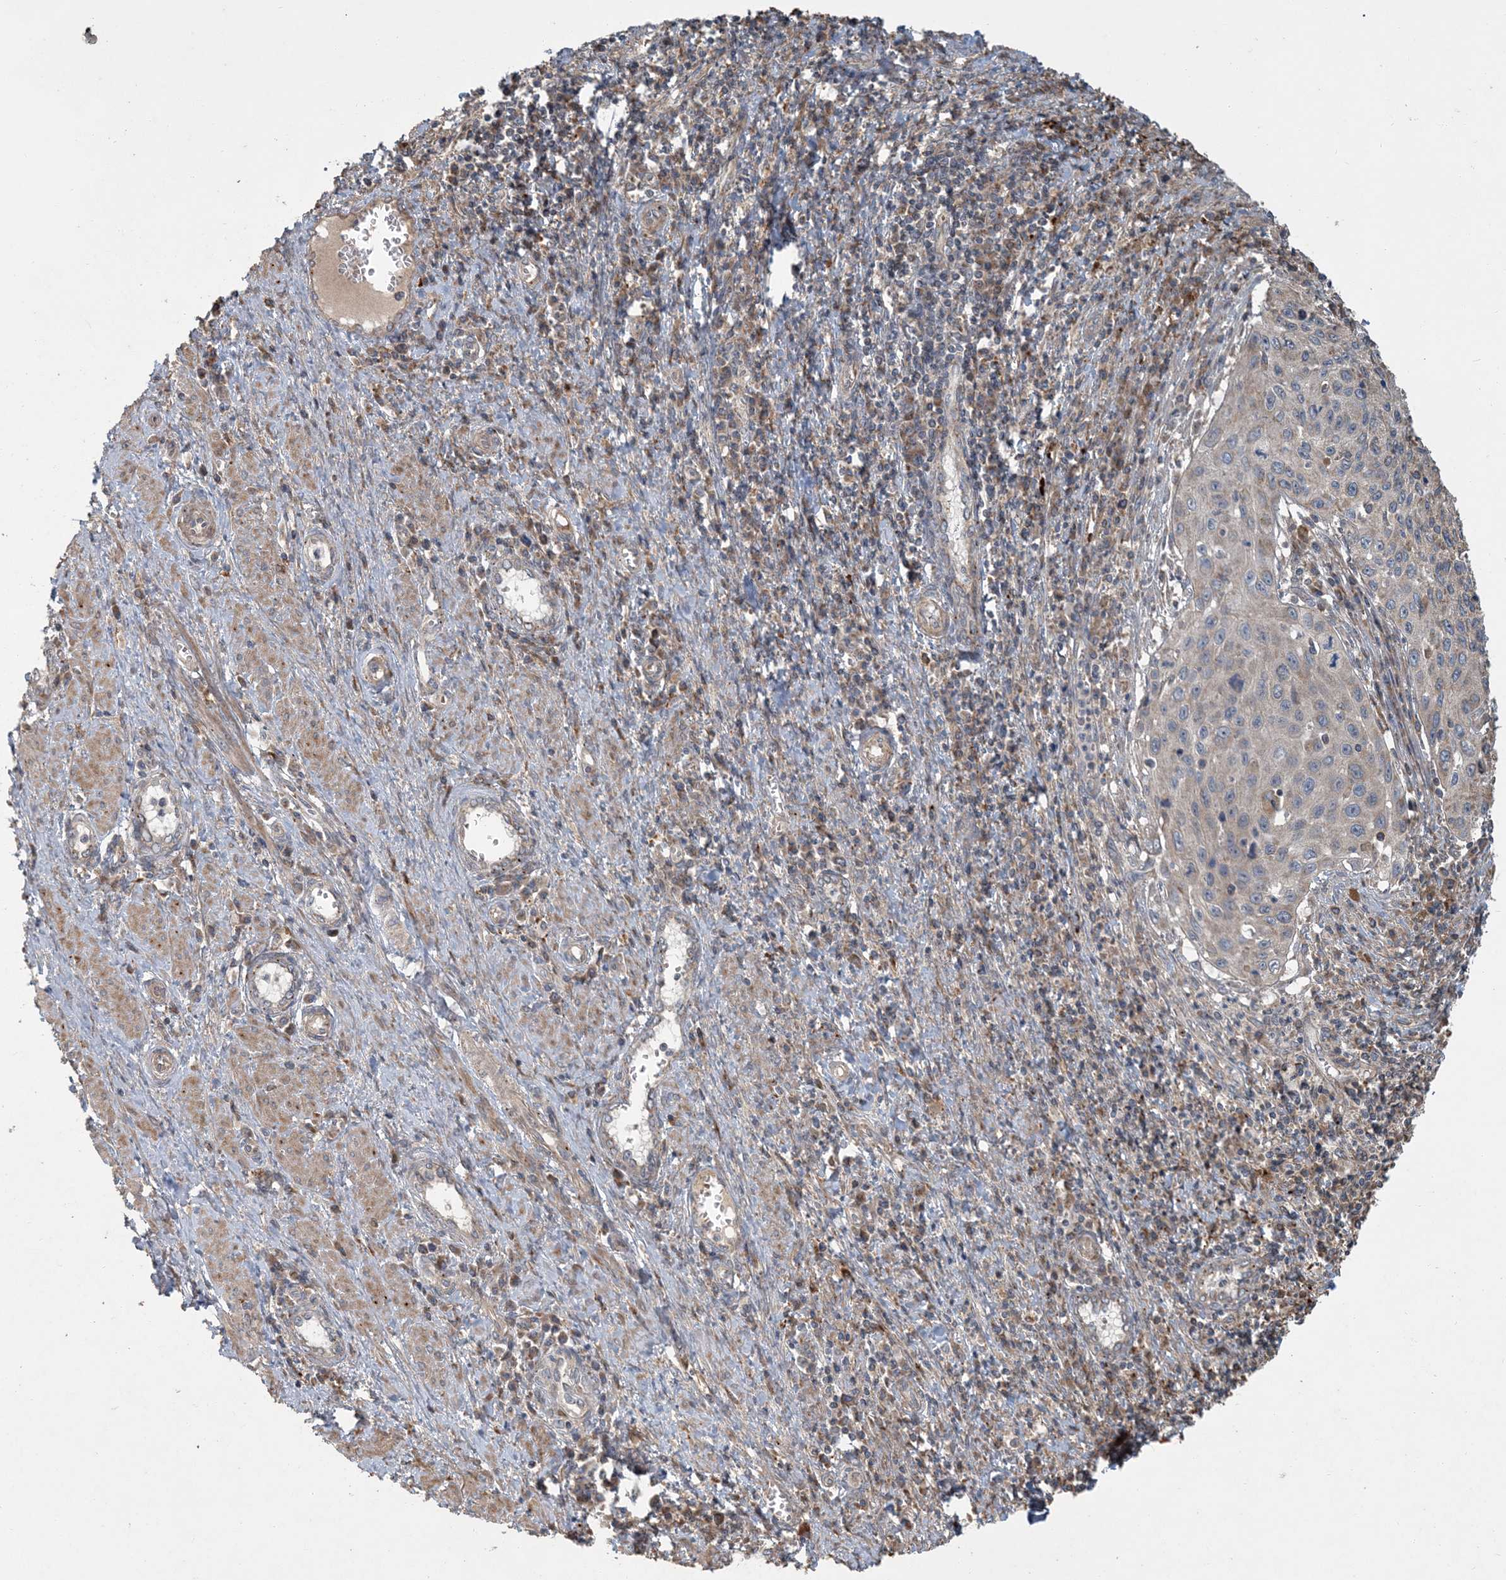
{"staining": {"intensity": "weak", "quantity": "25%-75%", "location": "cytoplasmic/membranous"}, "tissue": "cervical cancer", "cell_type": "Tumor cells", "image_type": "cancer", "snomed": [{"axis": "morphology", "description": "Squamous cell carcinoma, NOS"}, {"axis": "topography", "description": "Cervix"}], "caption": "Immunohistochemical staining of squamous cell carcinoma (cervical) displays low levels of weak cytoplasmic/membranous protein expression in approximately 25%-75% of tumor cells. (Stains: DAB in brown, nuclei in blue, Microscopy: brightfield microscopy at high magnification).", "gene": "LTN1", "patient": {"sex": "female", "age": 32}}